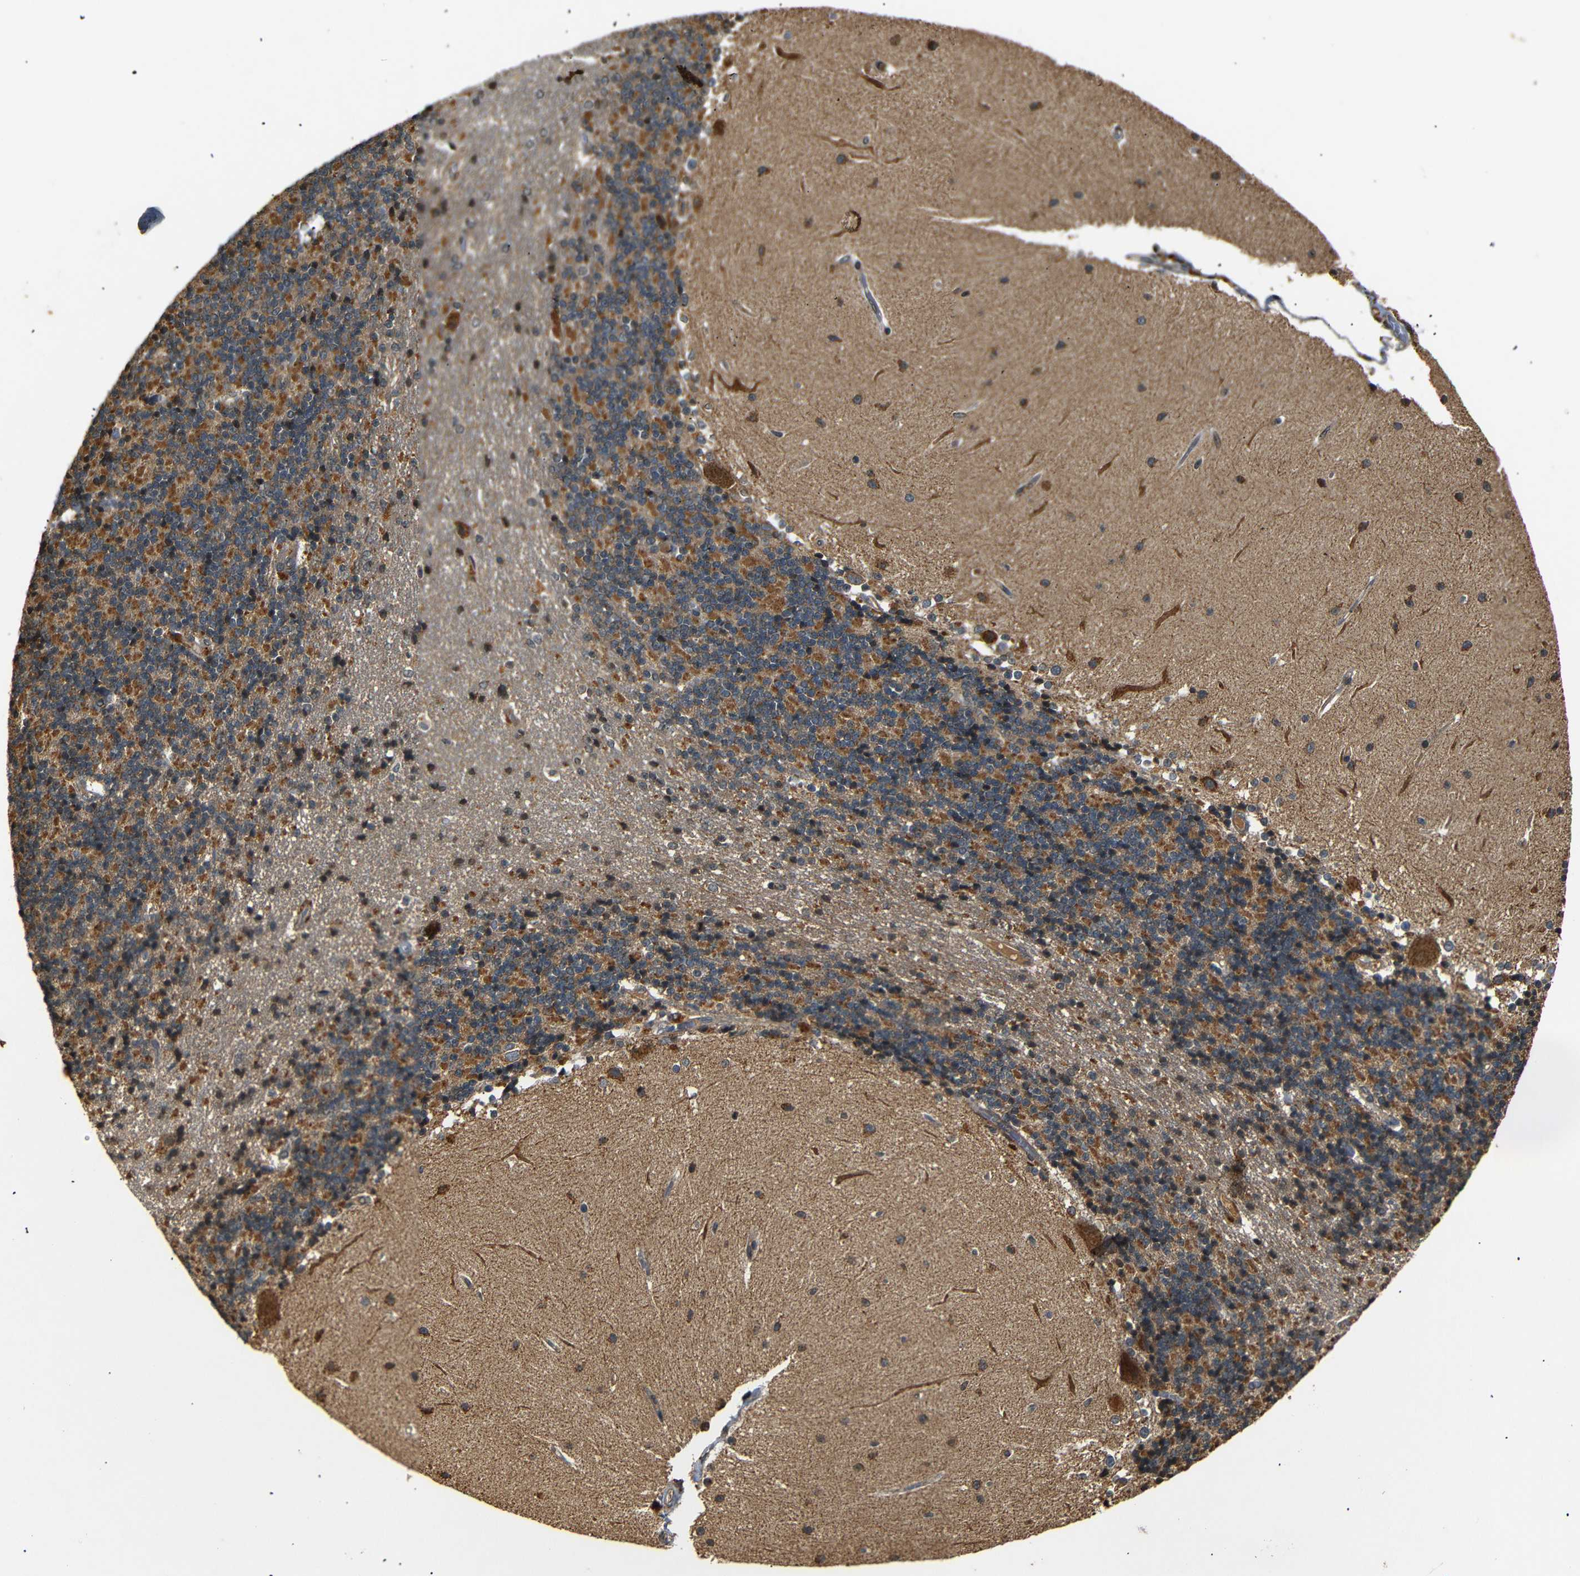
{"staining": {"intensity": "moderate", "quantity": ">75%", "location": "cytoplasmic/membranous"}, "tissue": "cerebellum", "cell_type": "Cells in granular layer", "image_type": "normal", "snomed": [{"axis": "morphology", "description": "Normal tissue, NOS"}, {"axis": "topography", "description": "Cerebellum"}], "caption": "Moderate cytoplasmic/membranous protein positivity is appreciated in approximately >75% of cells in granular layer in cerebellum. (brown staining indicates protein expression, while blue staining denotes nuclei).", "gene": "TANK", "patient": {"sex": "female", "age": 54}}